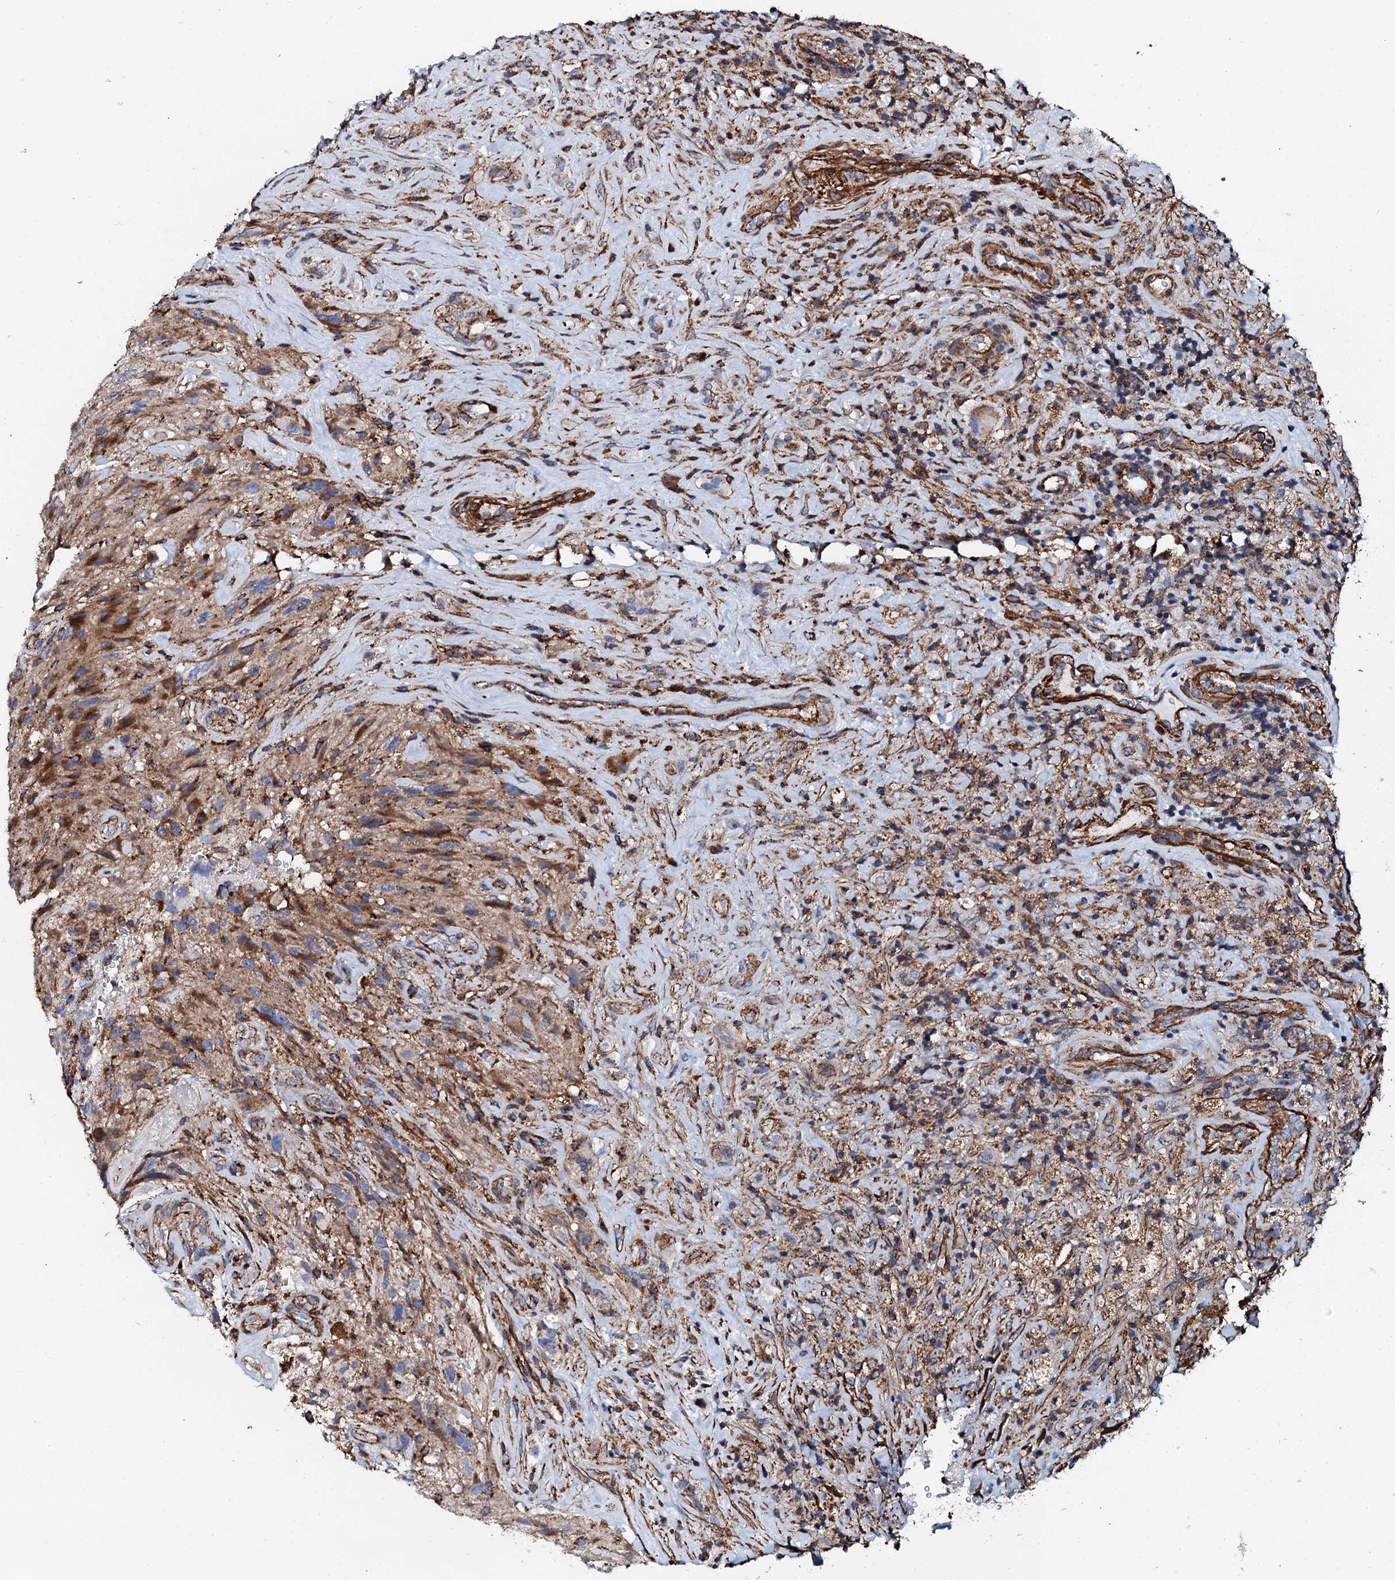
{"staining": {"intensity": "moderate", "quantity": ">75%", "location": "cytoplasmic/membranous"}, "tissue": "glioma", "cell_type": "Tumor cells", "image_type": "cancer", "snomed": [{"axis": "morphology", "description": "Glioma, malignant, High grade"}, {"axis": "topography", "description": "Brain"}], "caption": "Brown immunohistochemical staining in human malignant glioma (high-grade) displays moderate cytoplasmic/membranous staining in approximately >75% of tumor cells. The staining was performed using DAB to visualize the protein expression in brown, while the nuclei were stained in blue with hematoxylin (Magnification: 20x).", "gene": "INTS10", "patient": {"sex": "male", "age": 69}}